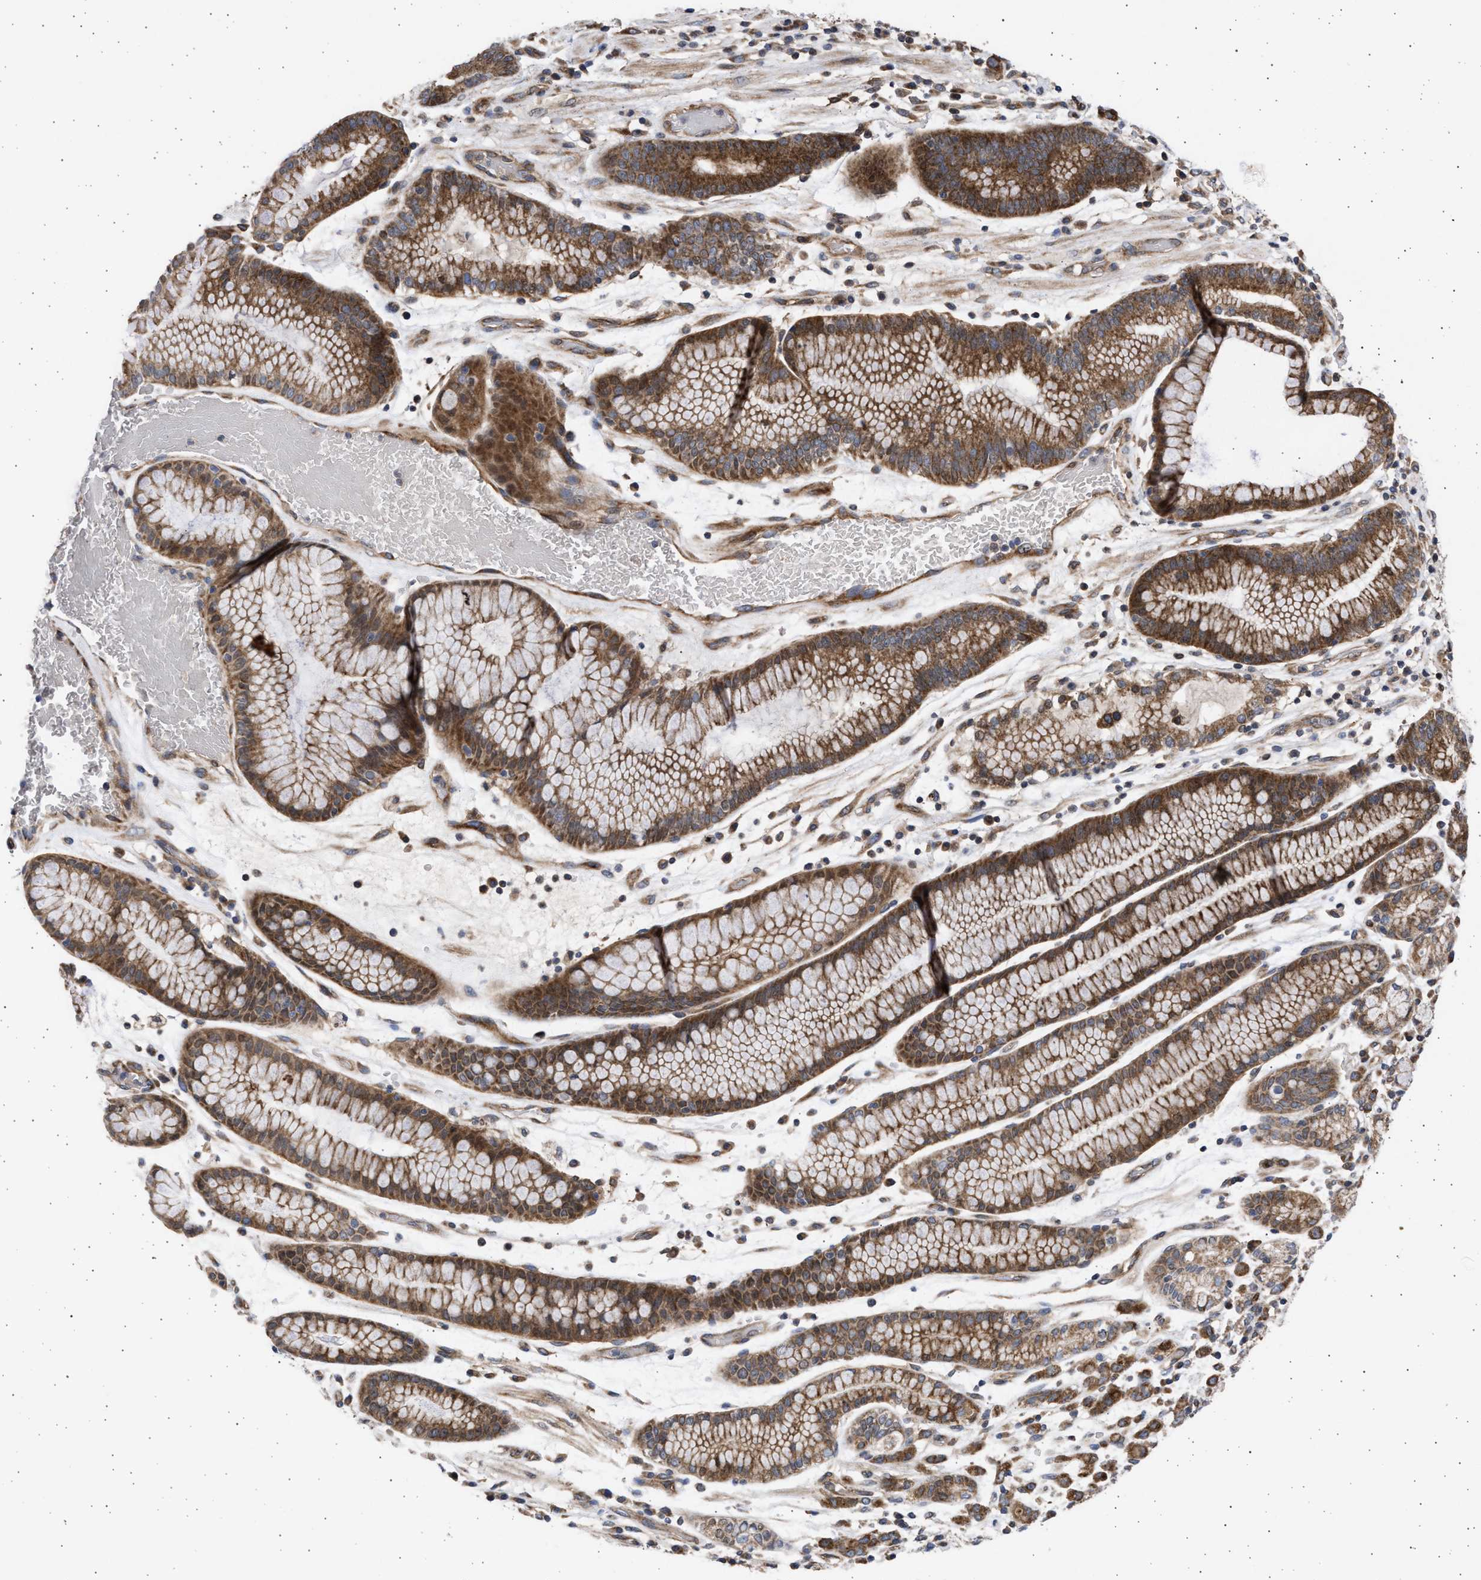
{"staining": {"intensity": "strong", "quantity": ">75%", "location": "cytoplasmic/membranous"}, "tissue": "stomach cancer", "cell_type": "Tumor cells", "image_type": "cancer", "snomed": [{"axis": "morphology", "description": "Adenocarcinoma, NOS"}, {"axis": "topography", "description": "Stomach, lower"}], "caption": "Human adenocarcinoma (stomach) stained for a protein (brown) displays strong cytoplasmic/membranous positive positivity in about >75% of tumor cells.", "gene": "TTC19", "patient": {"sex": "male", "age": 88}}